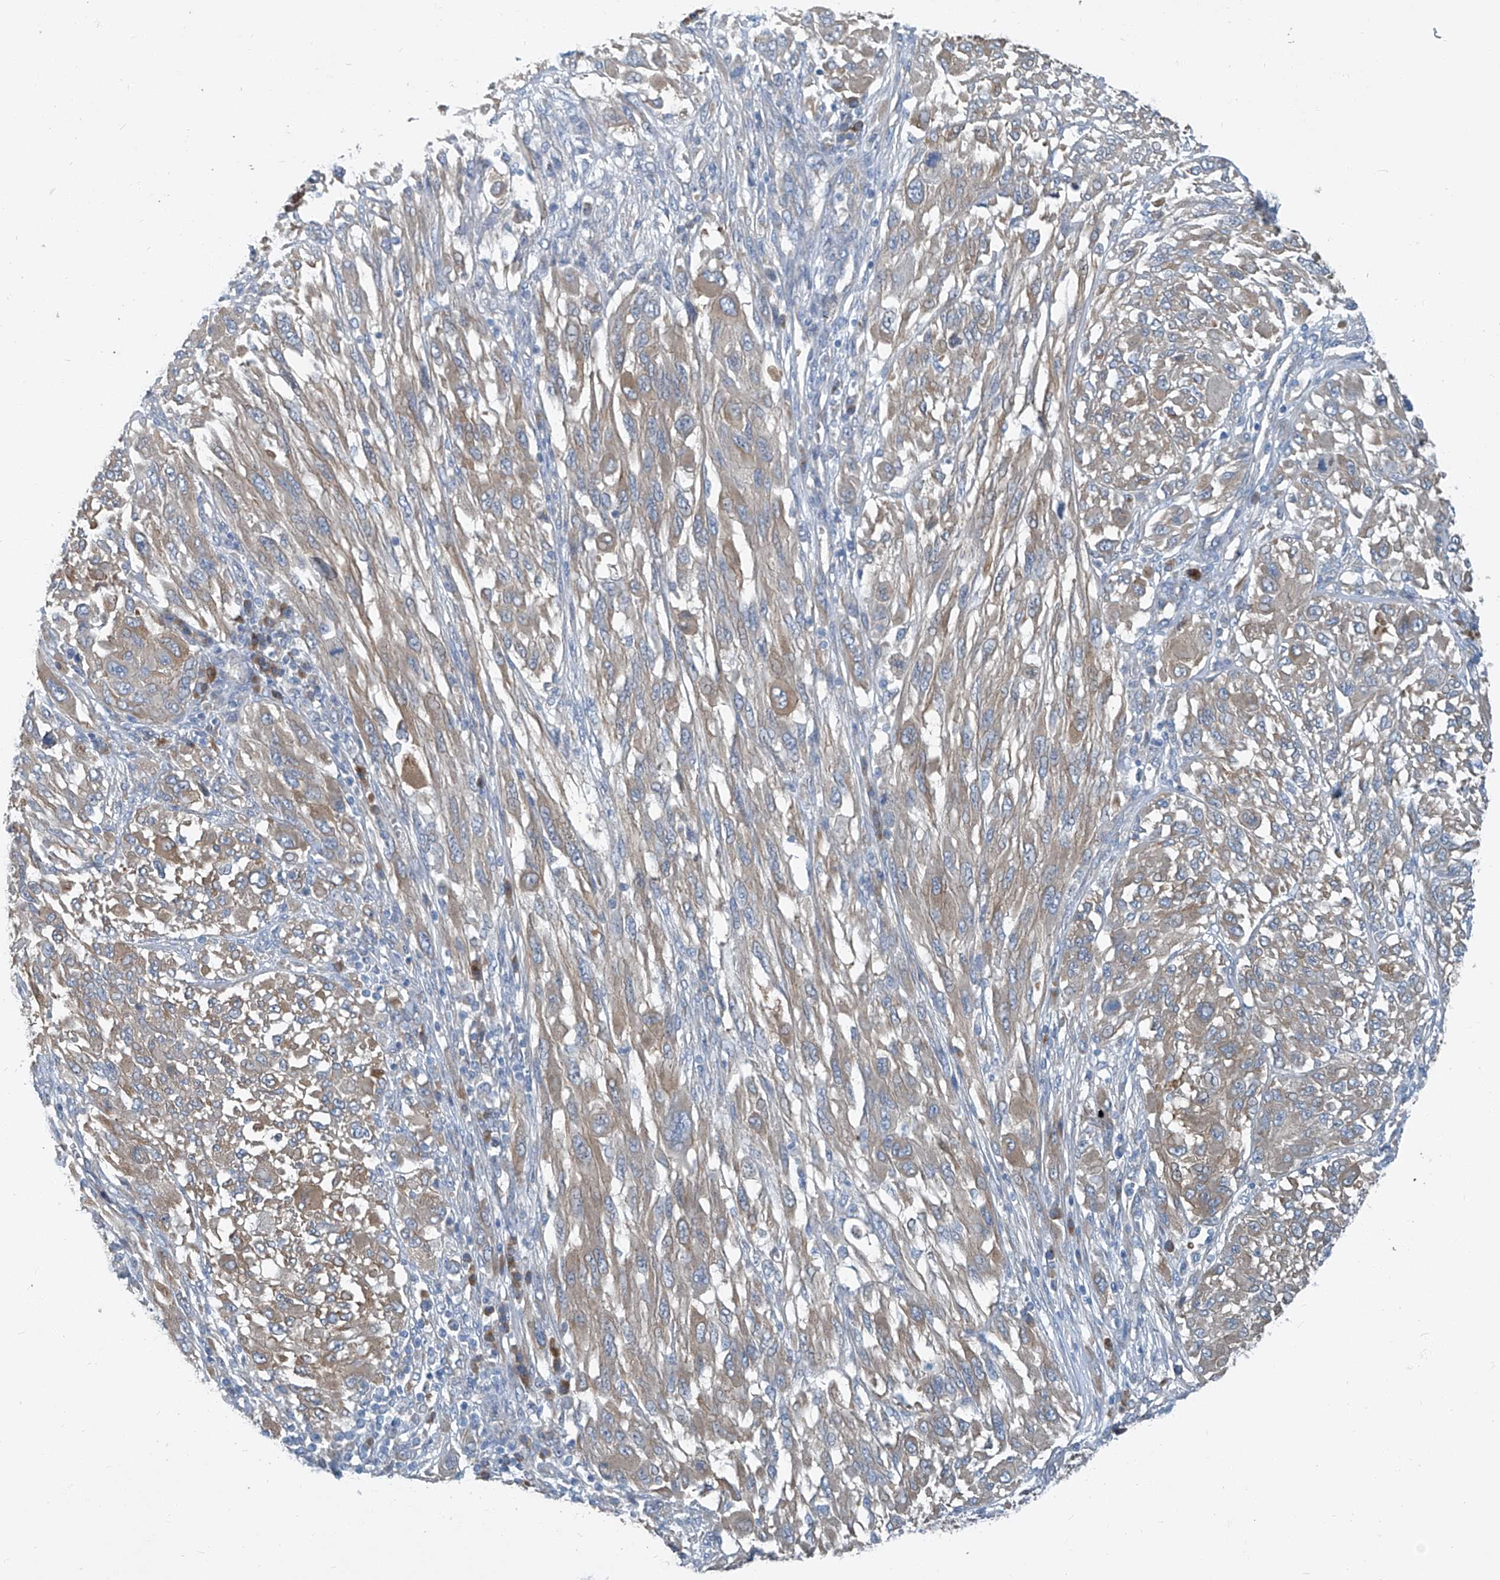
{"staining": {"intensity": "moderate", "quantity": ">75%", "location": "cytoplasmic/membranous"}, "tissue": "melanoma", "cell_type": "Tumor cells", "image_type": "cancer", "snomed": [{"axis": "morphology", "description": "Malignant melanoma, NOS"}, {"axis": "topography", "description": "Skin"}], "caption": "A brown stain labels moderate cytoplasmic/membranous positivity of a protein in human melanoma tumor cells.", "gene": "SLC26A11", "patient": {"sex": "female", "age": 91}}